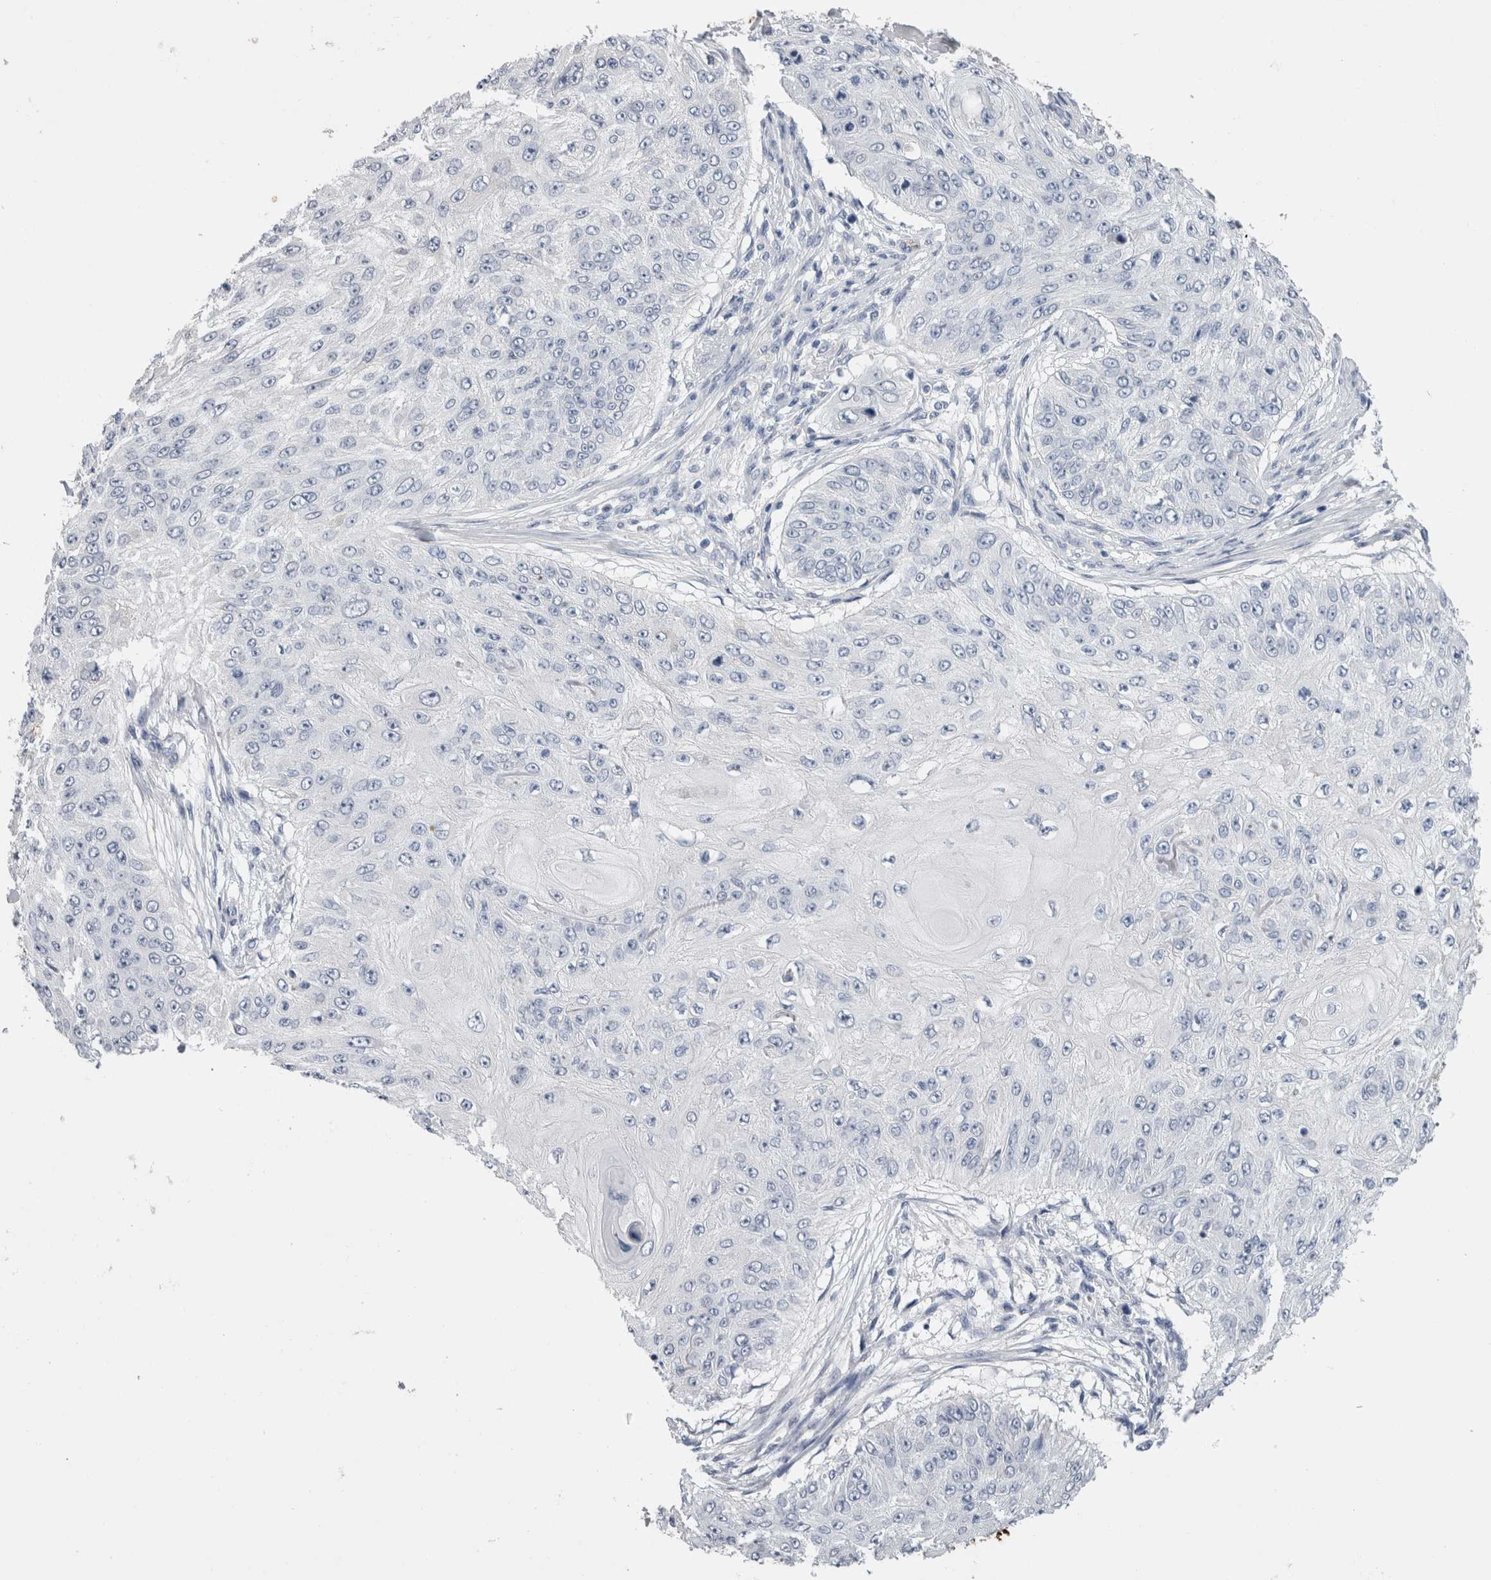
{"staining": {"intensity": "negative", "quantity": "none", "location": "none"}, "tissue": "skin cancer", "cell_type": "Tumor cells", "image_type": "cancer", "snomed": [{"axis": "morphology", "description": "Squamous cell carcinoma, NOS"}, {"axis": "topography", "description": "Skin"}], "caption": "A photomicrograph of skin cancer stained for a protein displays no brown staining in tumor cells.", "gene": "FABP4", "patient": {"sex": "female", "age": 80}}